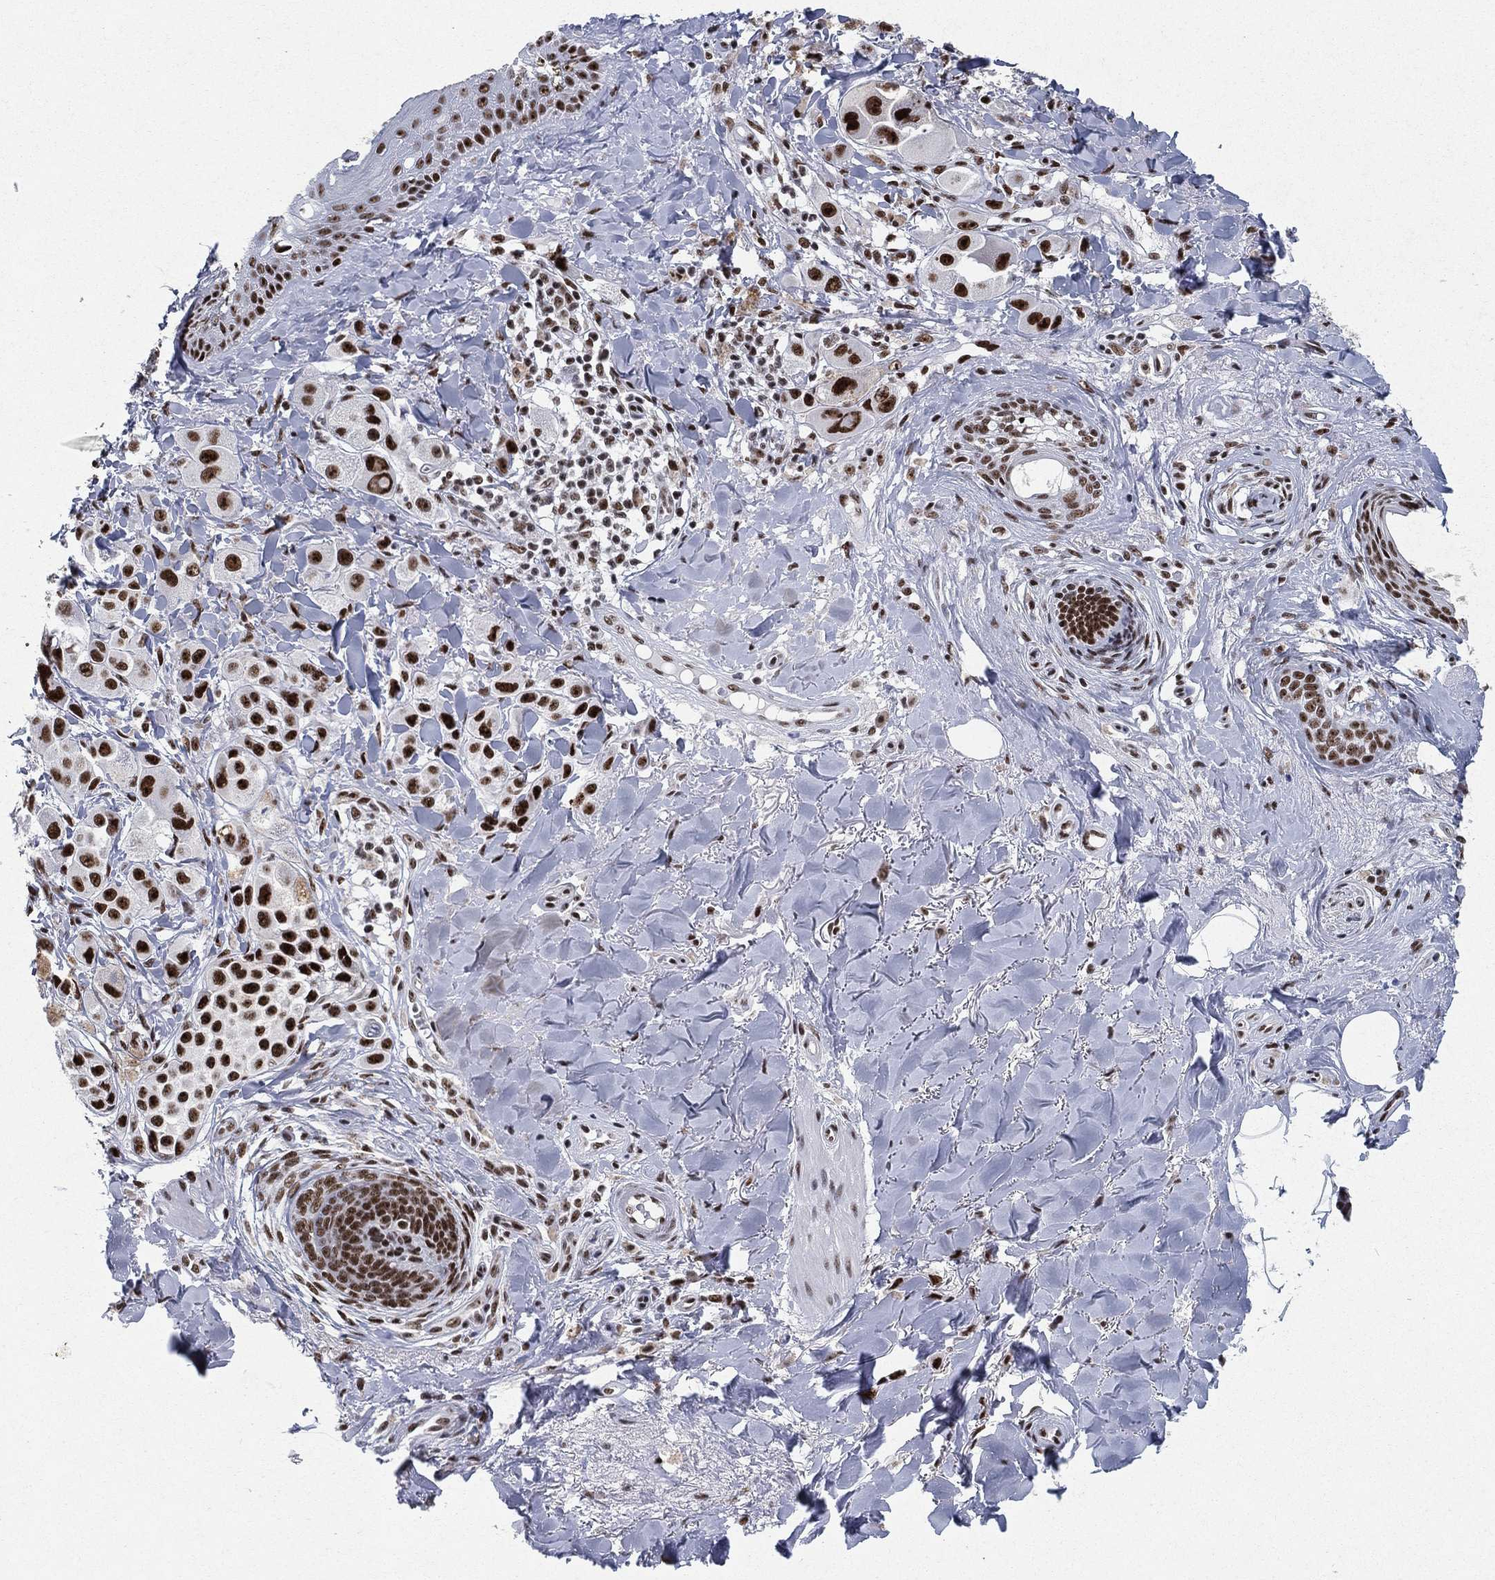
{"staining": {"intensity": "strong", "quantity": ">75%", "location": "nuclear"}, "tissue": "melanoma", "cell_type": "Tumor cells", "image_type": "cancer", "snomed": [{"axis": "morphology", "description": "Malignant melanoma, NOS"}, {"axis": "topography", "description": "Skin"}], "caption": "A micrograph showing strong nuclear positivity in about >75% of tumor cells in malignant melanoma, as visualized by brown immunohistochemical staining.", "gene": "DDX27", "patient": {"sex": "male", "age": 57}}